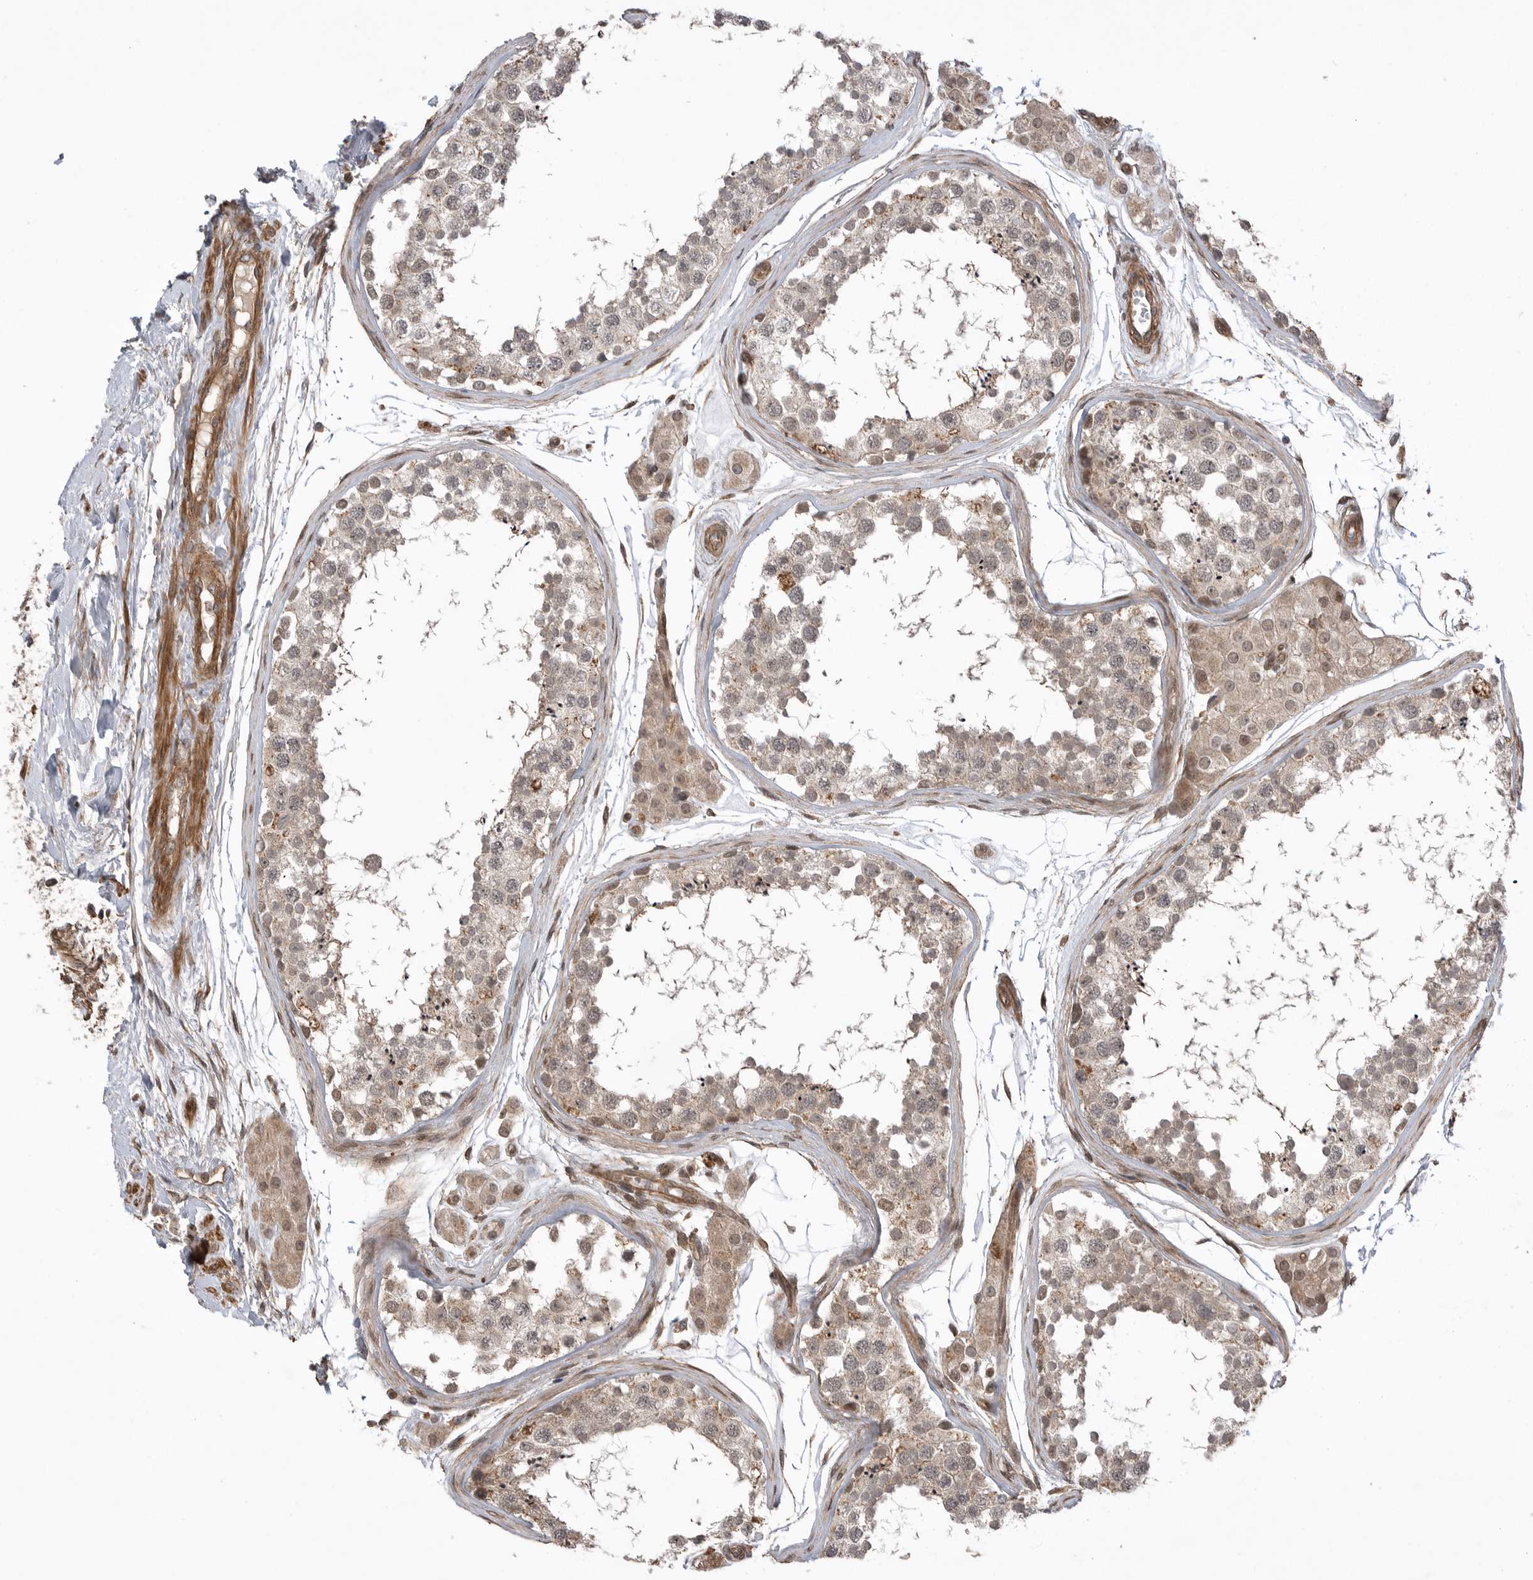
{"staining": {"intensity": "weak", "quantity": ">75%", "location": "cytoplasmic/membranous"}, "tissue": "testis", "cell_type": "Cells in seminiferous ducts", "image_type": "normal", "snomed": [{"axis": "morphology", "description": "Normal tissue, NOS"}, {"axis": "topography", "description": "Testis"}], "caption": "Protein staining of benign testis demonstrates weak cytoplasmic/membranous staining in approximately >75% of cells in seminiferous ducts.", "gene": "PEAK1", "patient": {"sex": "male", "age": 56}}